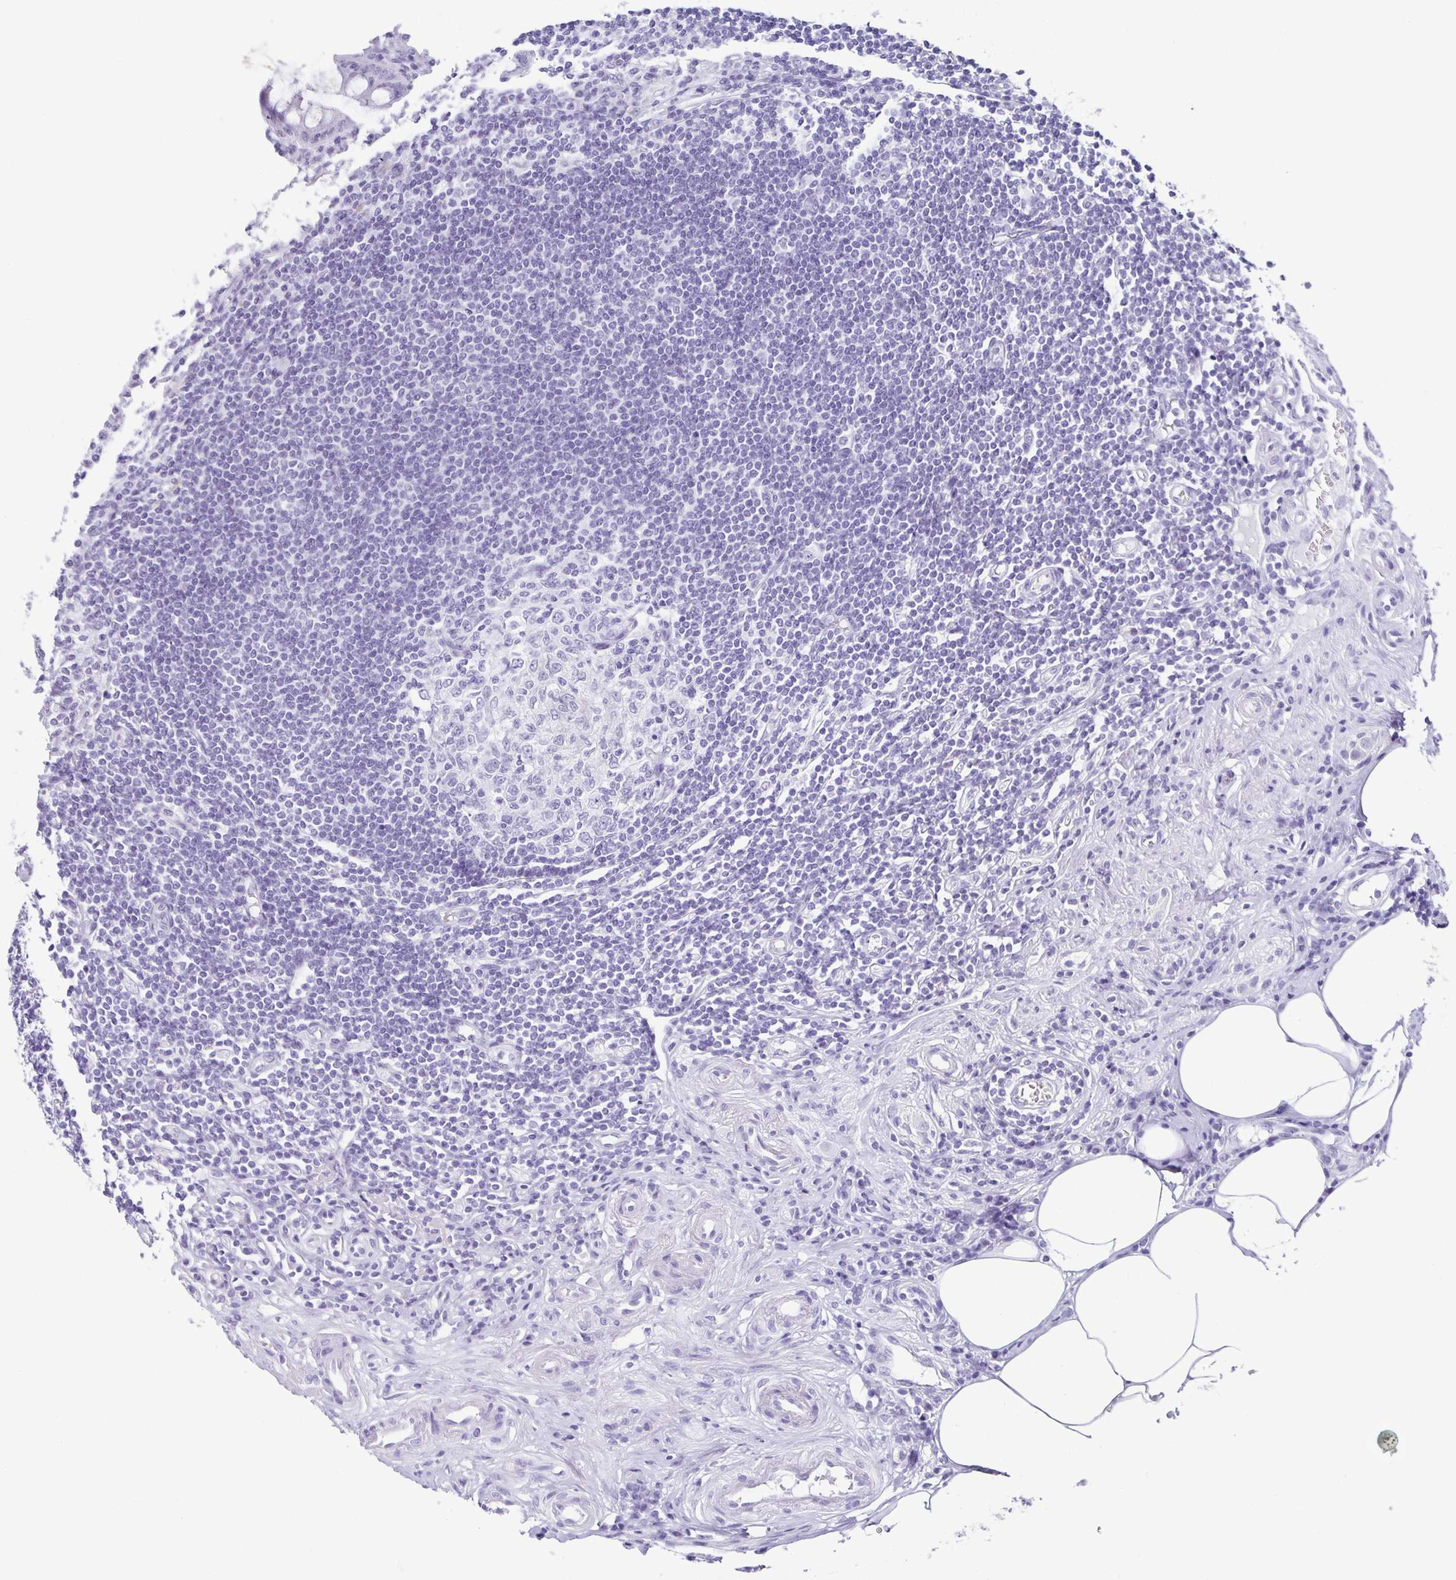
{"staining": {"intensity": "negative", "quantity": "none", "location": "none"}, "tissue": "appendix", "cell_type": "Glandular cells", "image_type": "normal", "snomed": [{"axis": "morphology", "description": "Normal tissue, NOS"}, {"axis": "topography", "description": "Appendix"}], "caption": "The photomicrograph displays no significant expression in glandular cells of appendix. The staining was performed using DAB to visualize the protein expression in brown, while the nuclei were stained in blue with hematoxylin (Magnification: 20x).", "gene": "ESX1", "patient": {"sex": "female", "age": 57}}